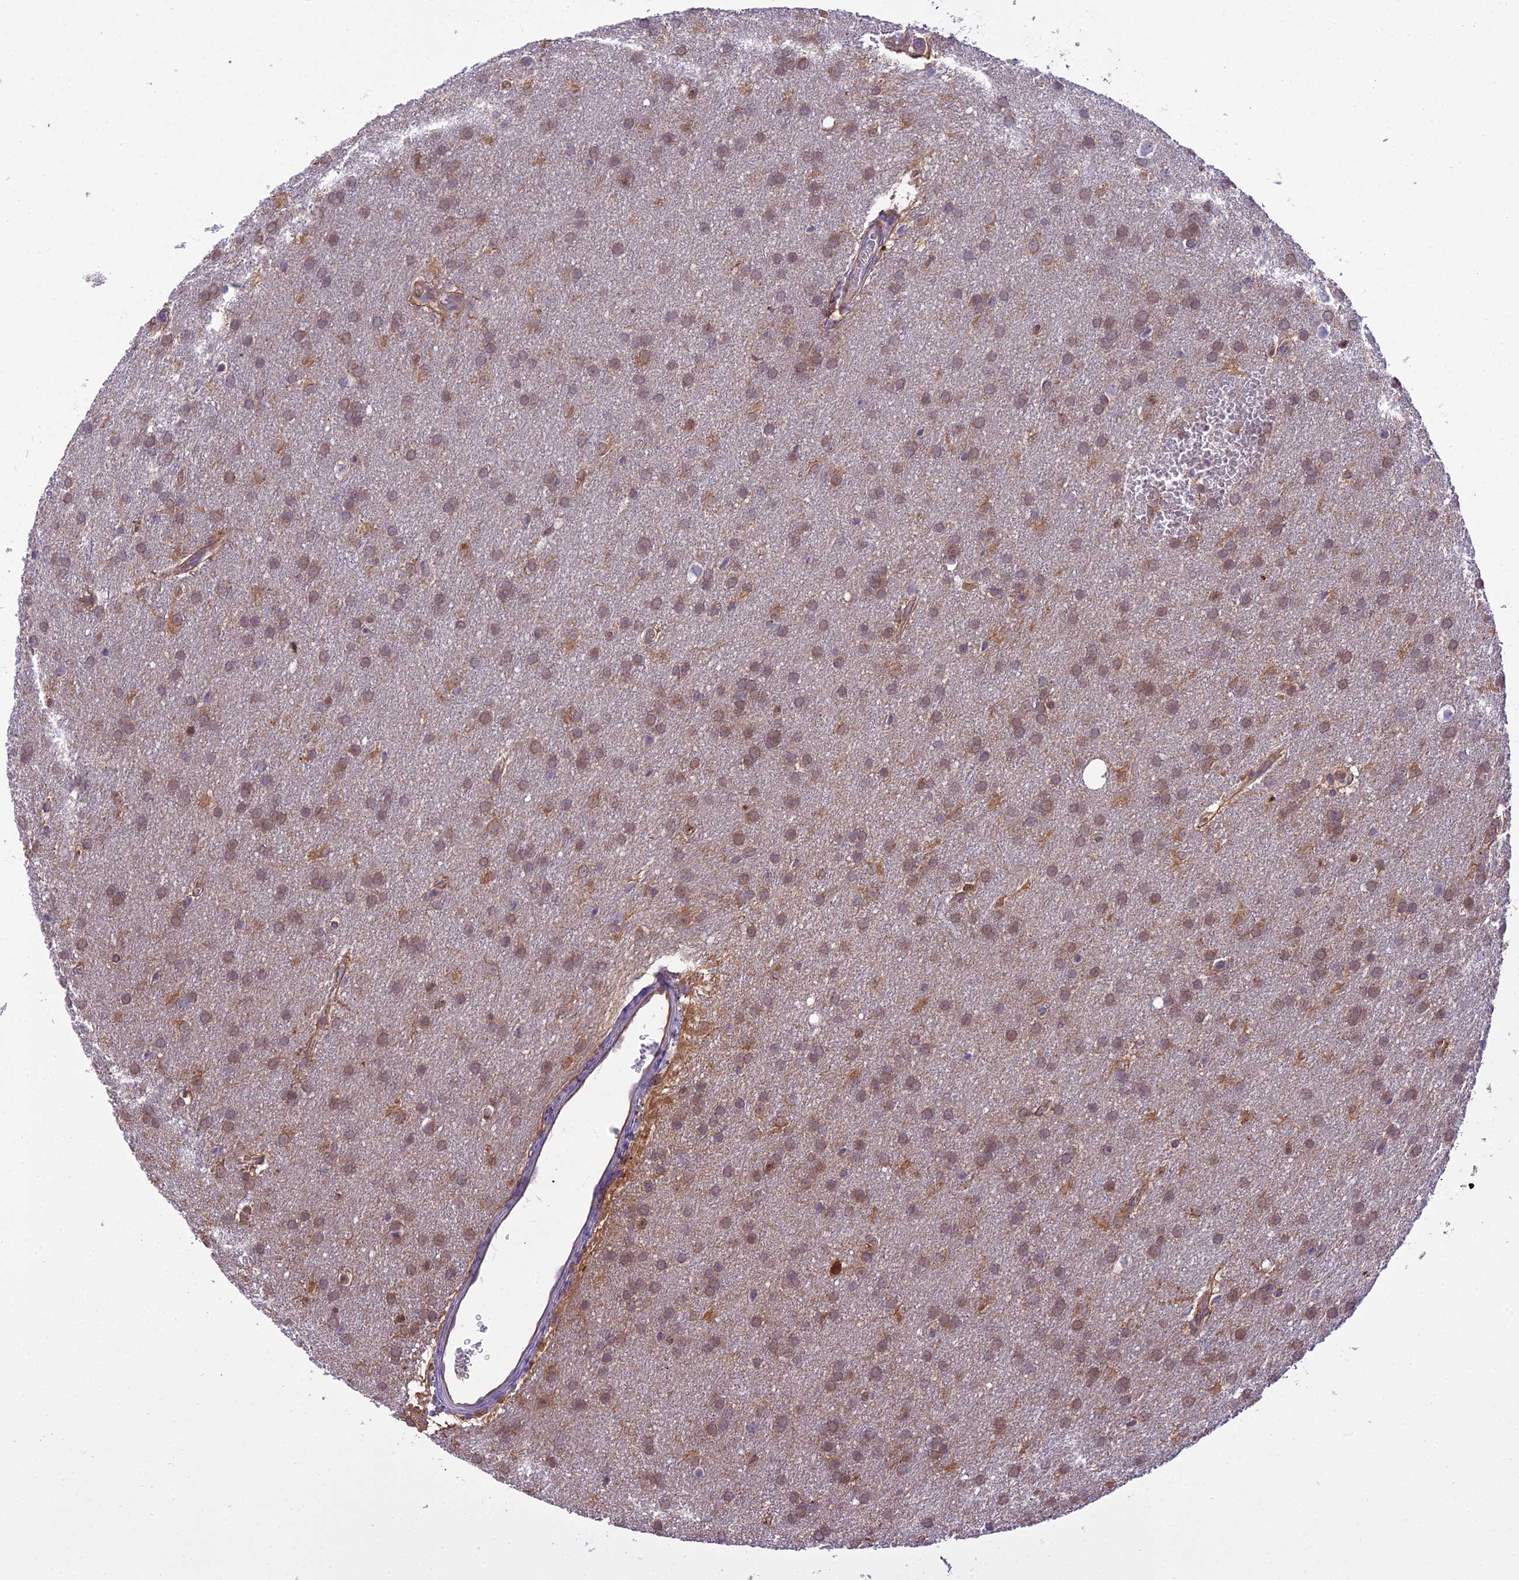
{"staining": {"intensity": "weak", "quantity": ">75%", "location": "cytoplasmic/membranous"}, "tissue": "glioma", "cell_type": "Tumor cells", "image_type": "cancer", "snomed": [{"axis": "morphology", "description": "Glioma, malignant, Low grade"}, {"axis": "topography", "description": "Brain"}], "caption": "Malignant glioma (low-grade) stained for a protein exhibits weak cytoplasmic/membranous positivity in tumor cells. (brown staining indicates protein expression, while blue staining denotes nuclei).", "gene": "BORCS6", "patient": {"sex": "female", "age": 32}}